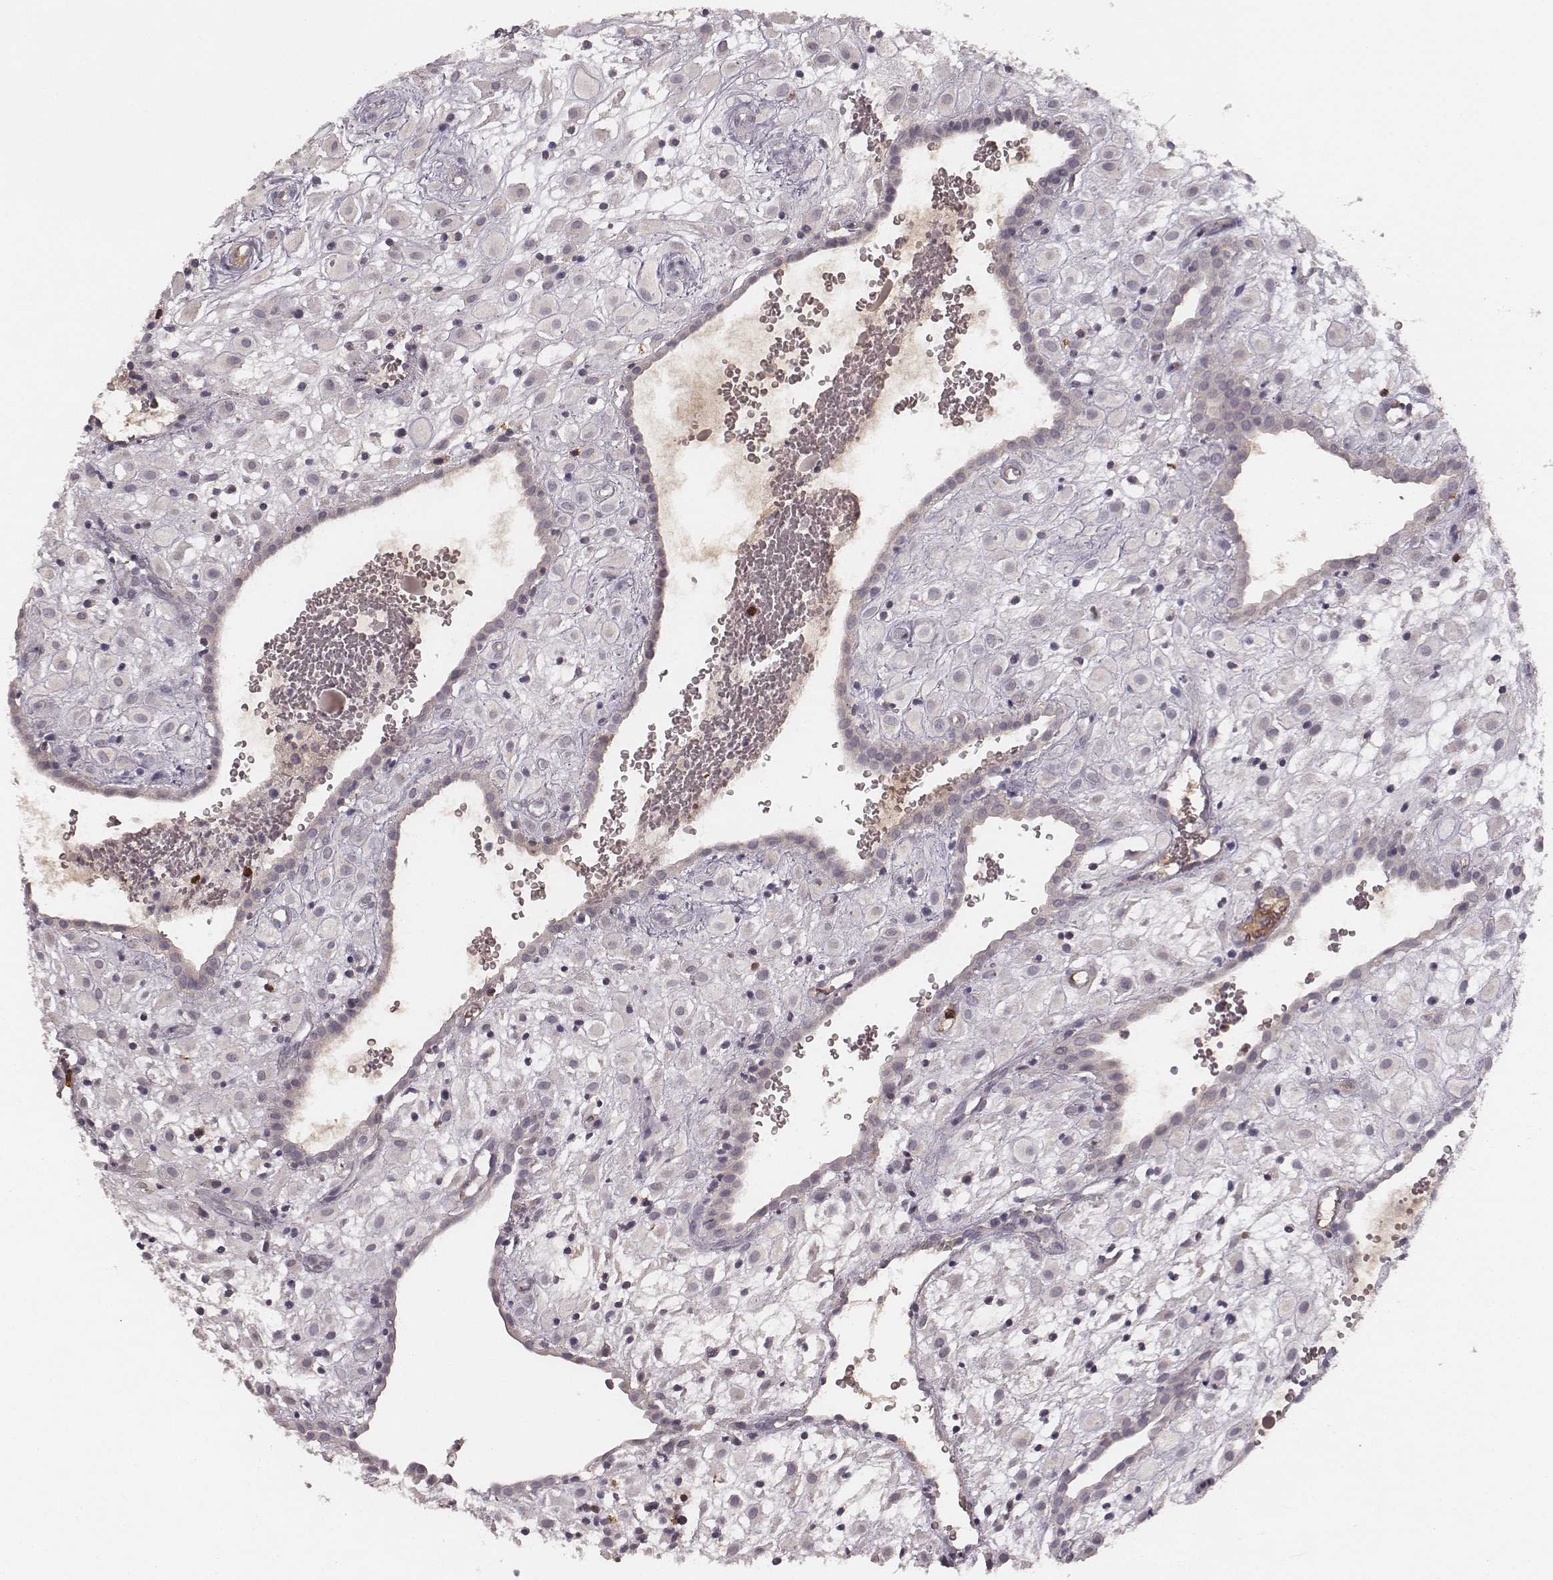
{"staining": {"intensity": "negative", "quantity": "none", "location": "none"}, "tissue": "placenta", "cell_type": "Decidual cells", "image_type": "normal", "snomed": [{"axis": "morphology", "description": "Normal tissue, NOS"}, {"axis": "topography", "description": "Placenta"}], "caption": "Immunohistochemistry (IHC) of normal placenta displays no expression in decidual cells.", "gene": "CD8A", "patient": {"sex": "female", "age": 24}}